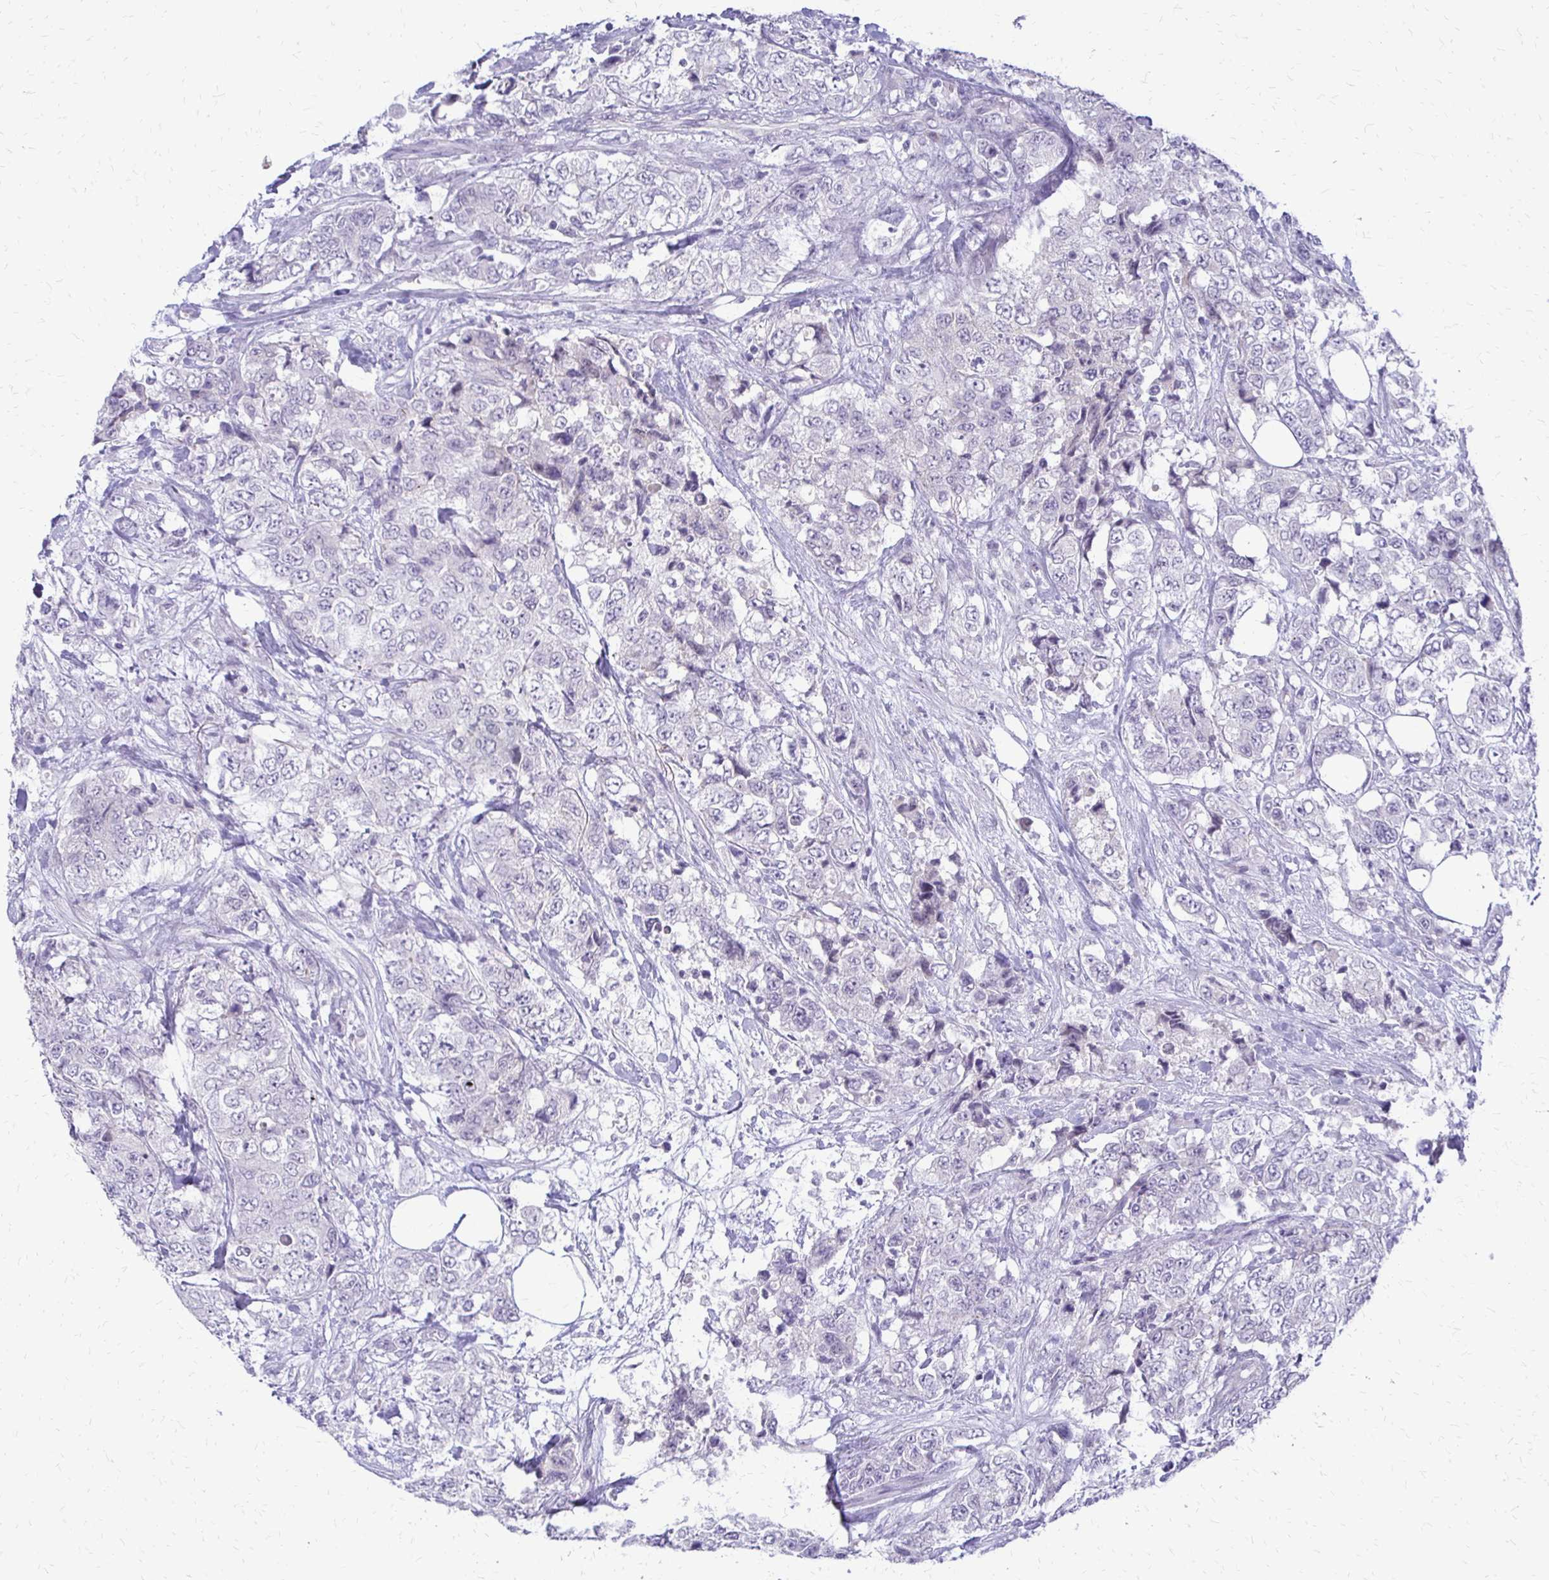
{"staining": {"intensity": "negative", "quantity": "none", "location": "none"}, "tissue": "urothelial cancer", "cell_type": "Tumor cells", "image_type": "cancer", "snomed": [{"axis": "morphology", "description": "Urothelial carcinoma, High grade"}, {"axis": "topography", "description": "Urinary bladder"}], "caption": "This is an immunohistochemistry (IHC) micrograph of human urothelial carcinoma (high-grade). There is no expression in tumor cells.", "gene": "EPYC", "patient": {"sex": "female", "age": 78}}